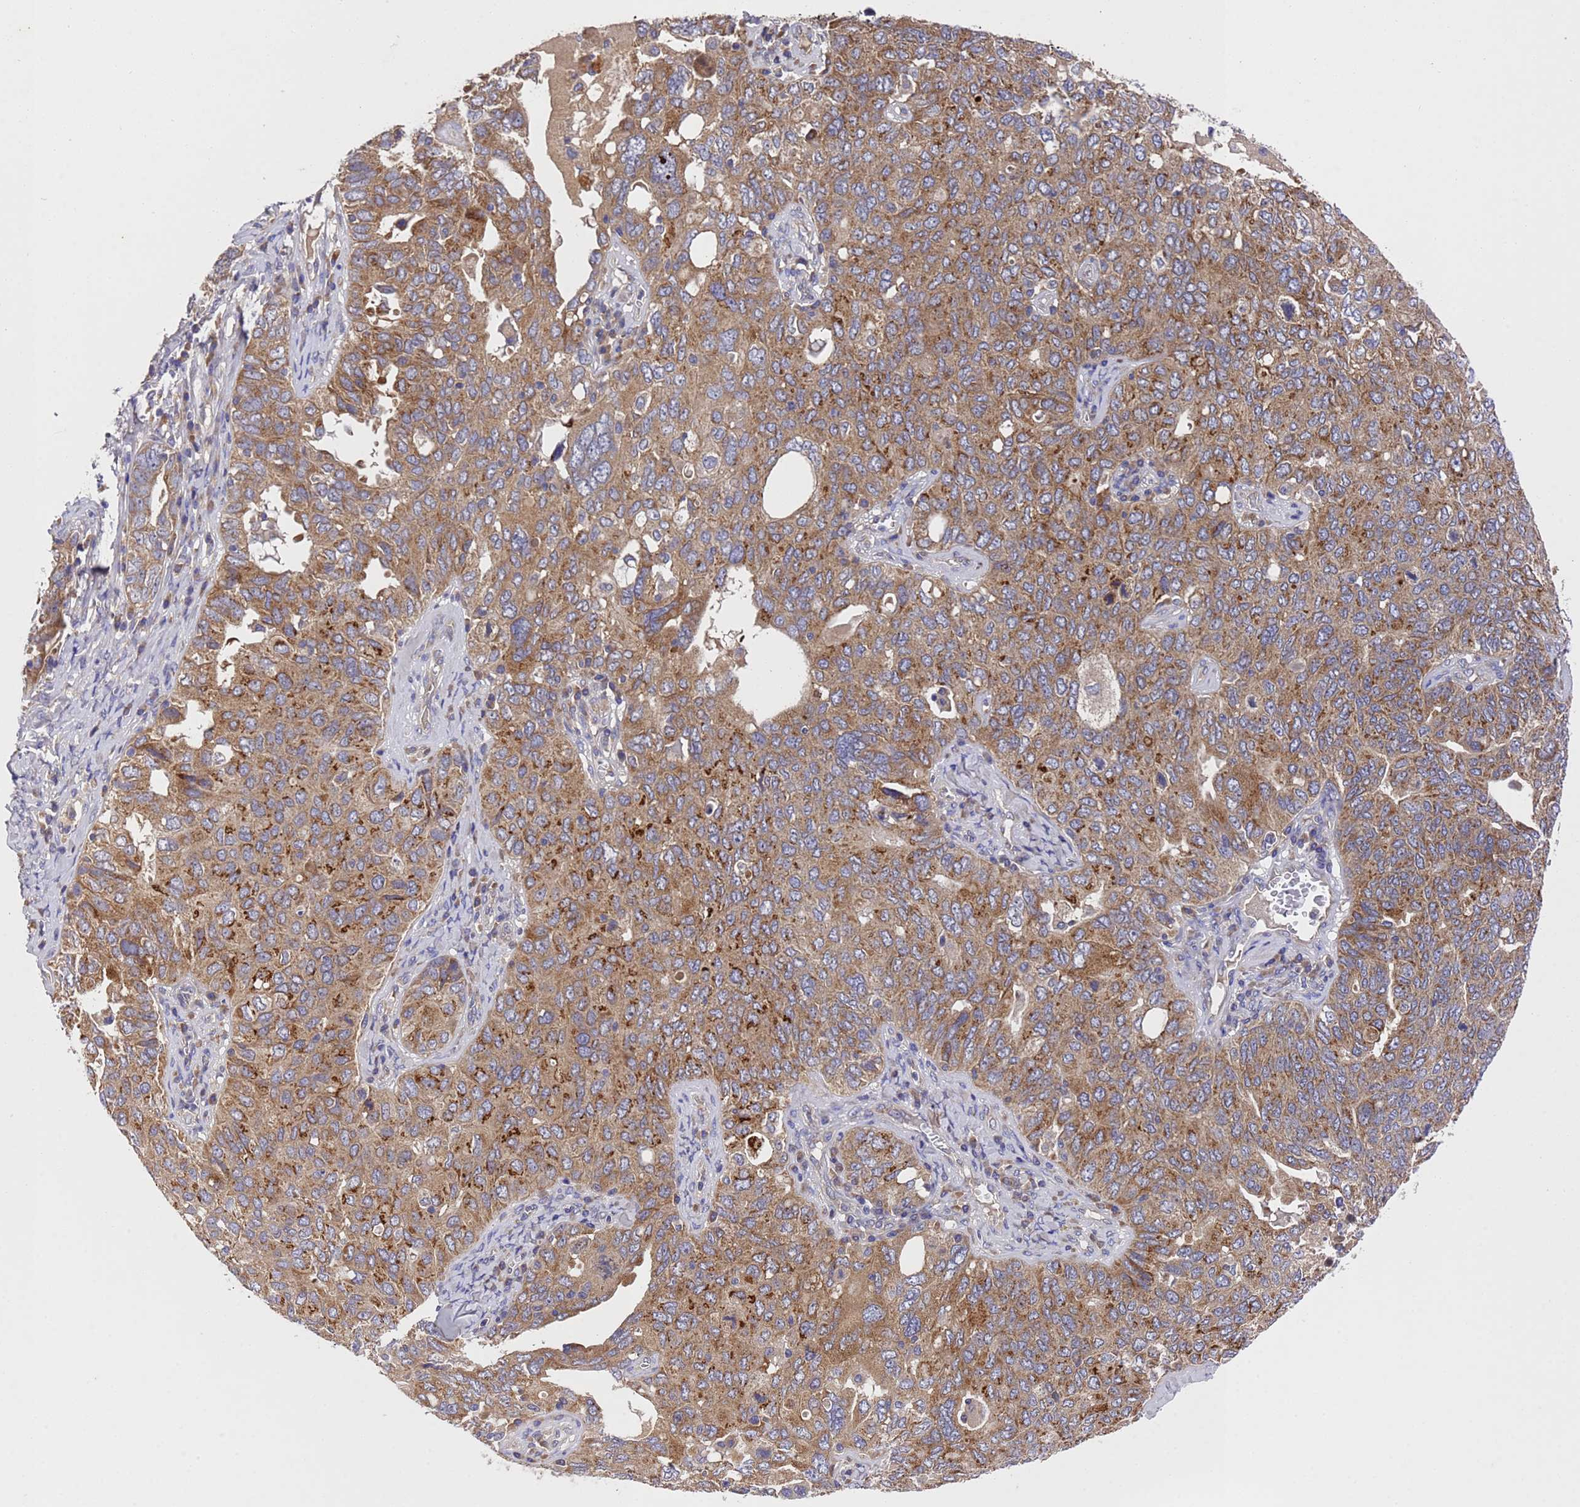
{"staining": {"intensity": "moderate", "quantity": ">75%", "location": "cytoplasmic/membranous"}, "tissue": "ovarian cancer", "cell_type": "Tumor cells", "image_type": "cancer", "snomed": [{"axis": "morphology", "description": "Carcinoma, endometroid"}, {"axis": "topography", "description": "Ovary"}], "caption": "Tumor cells exhibit medium levels of moderate cytoplasmic/membranous expression in approximately >75% of cells in ovarian cancer. (IHC, brightfield microscopy, high magnification).", "gene": "DCAF12L2", "patient": {"sex": "female", "age": 62}}